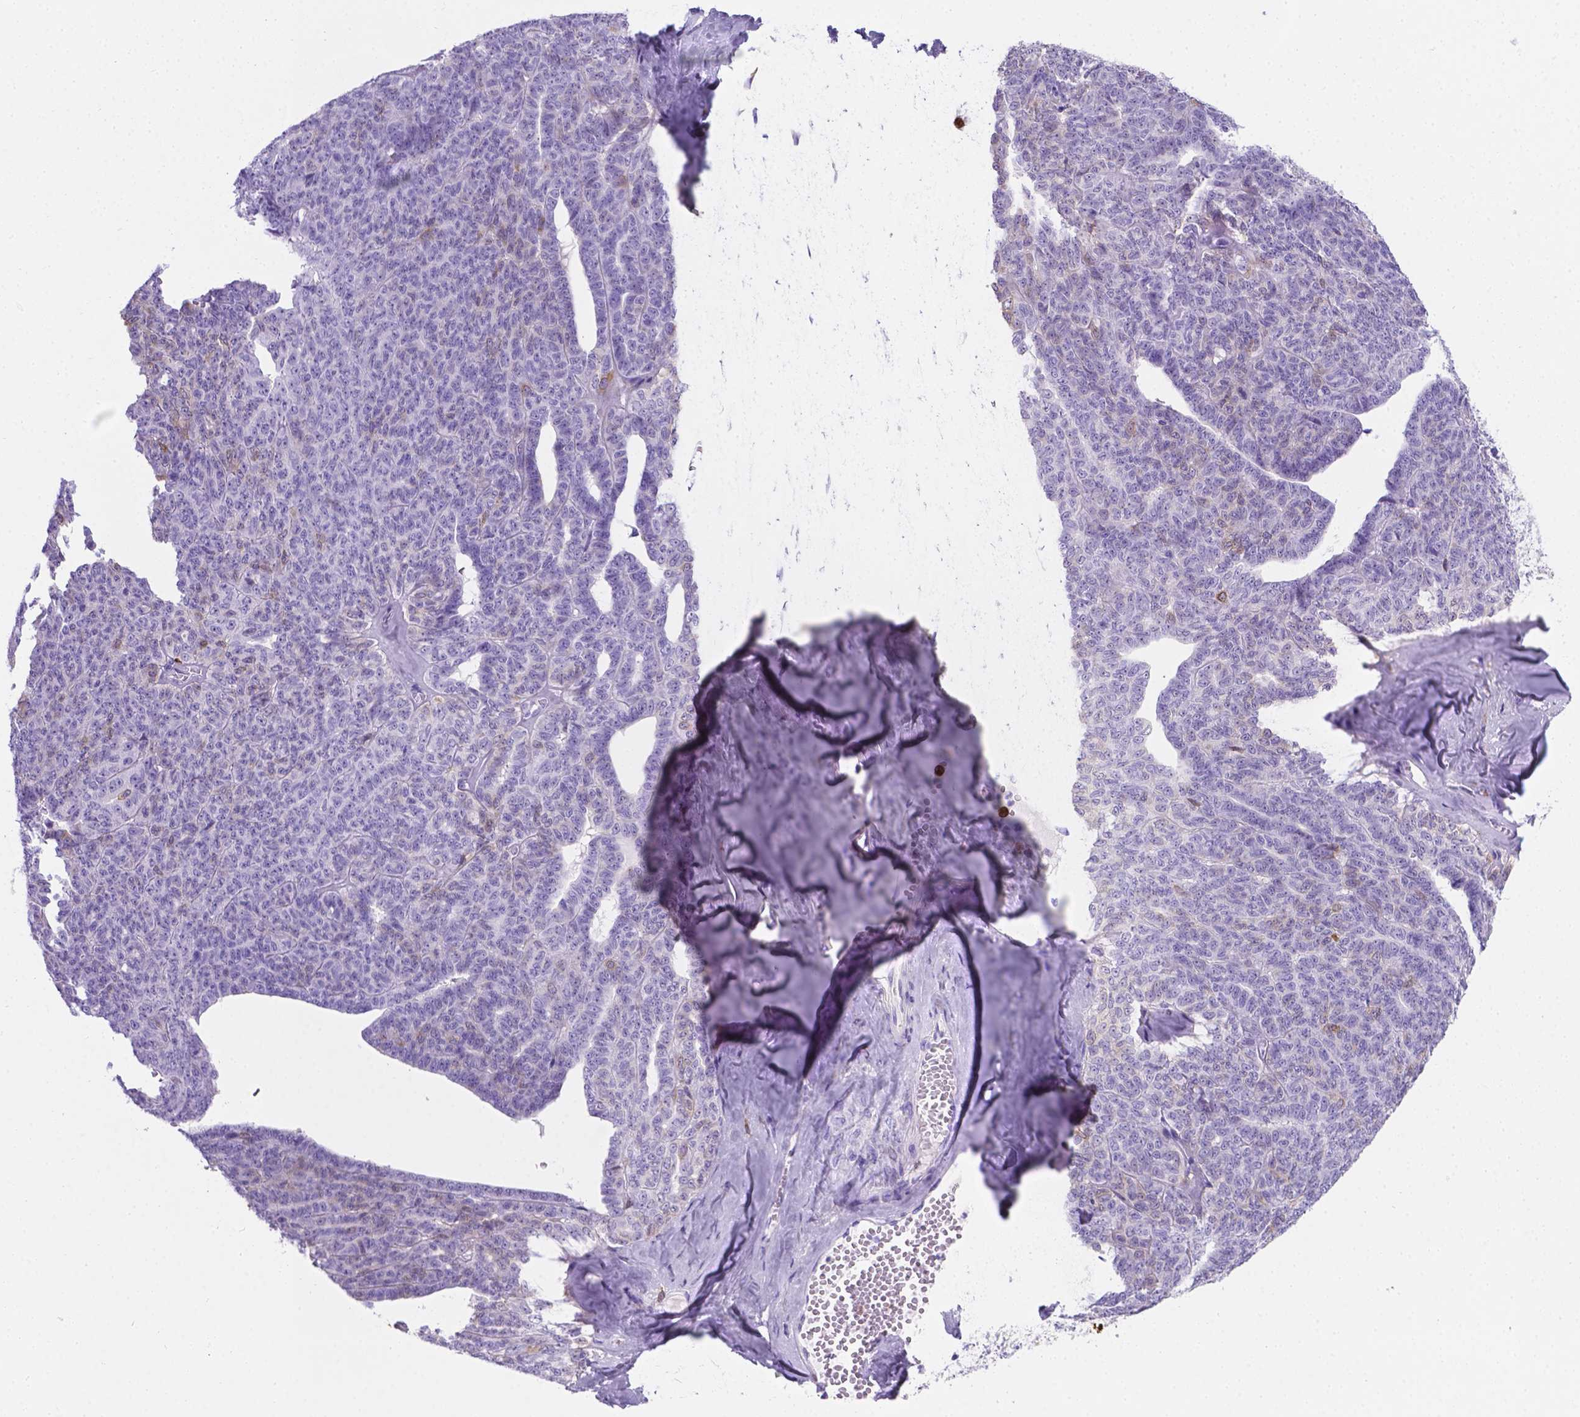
{"staining": {"intensity": "negative", "quantity": "none", "location": "none"}, "tissue": "ovarian cancer", "cell_type": "Tumor cells", "image_type": "cancer", "snomed": [{"axis": "morphology", "description": "Cystadenocarcinoma, serous, NOS"}, {"axis": "topography", "description": "Ovary"}], "caption": "Tumor cells show no significant expression in ovarian cancer (serous cystadenocarcinoma).", "gene": "MACF1", "patient": {"sex": "female", "age": 71}}